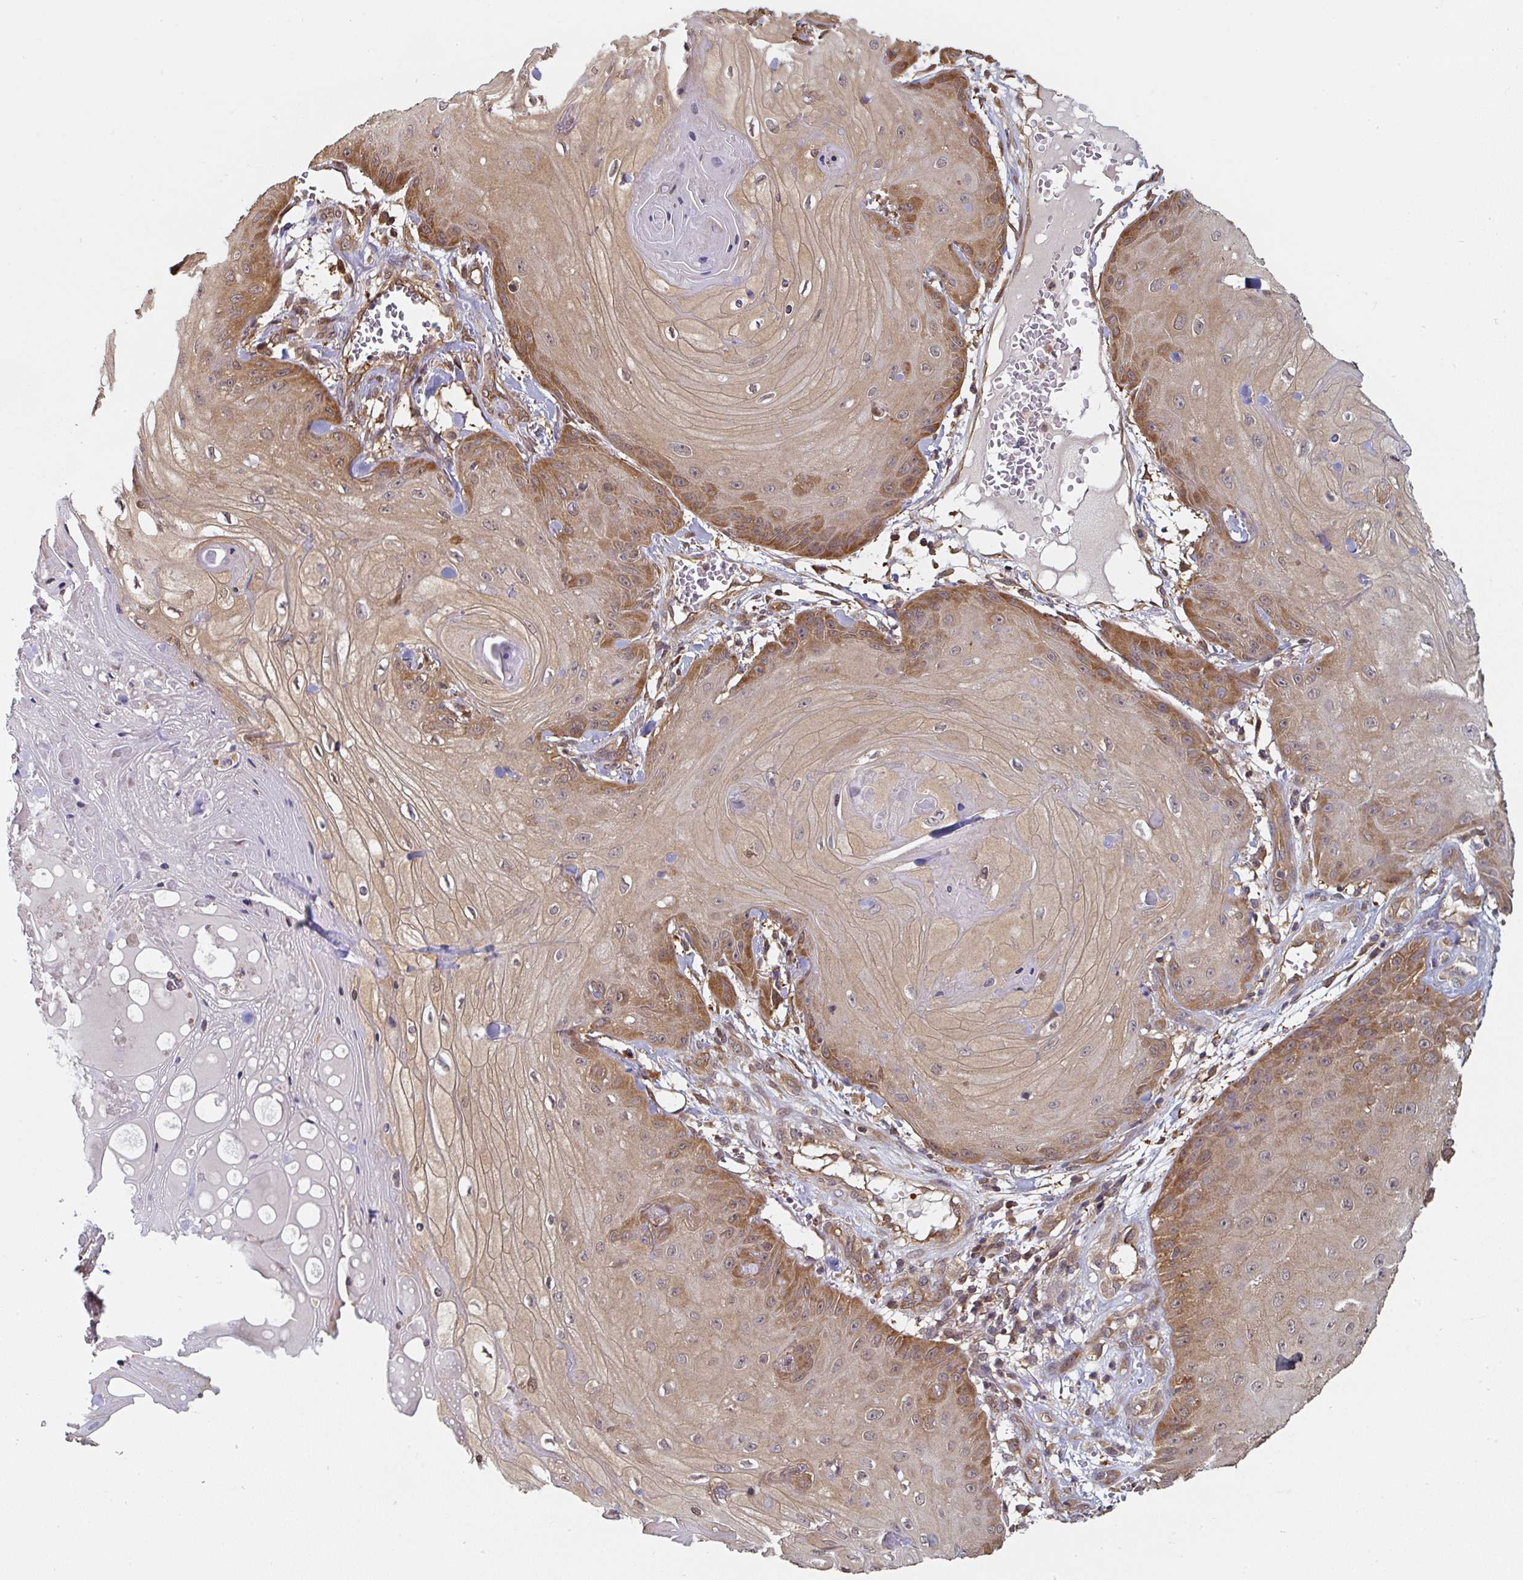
{"staining": {"intensity": "moderate", "quantity": "25%-75%", "location": "cytoplasmic/membranous"}, "tissue": "skin cancer", "cell_type": "Tumor cells", "image_type": "cancer", "snomed": [{"axis": "morphology", "description": "Squamous cell carcinoma, NOS"}, {"axis": "topography", "description": "Skin"}], "caption": "An IHC image of neoplastic tissue is shown. Protein staining in brown labels moderate cytoplasmic/membranous positivity in skin squamous cell carcinoma within tumor cells.", "gene": "ST13", "patient": {"sex": "male", "age": 74}}